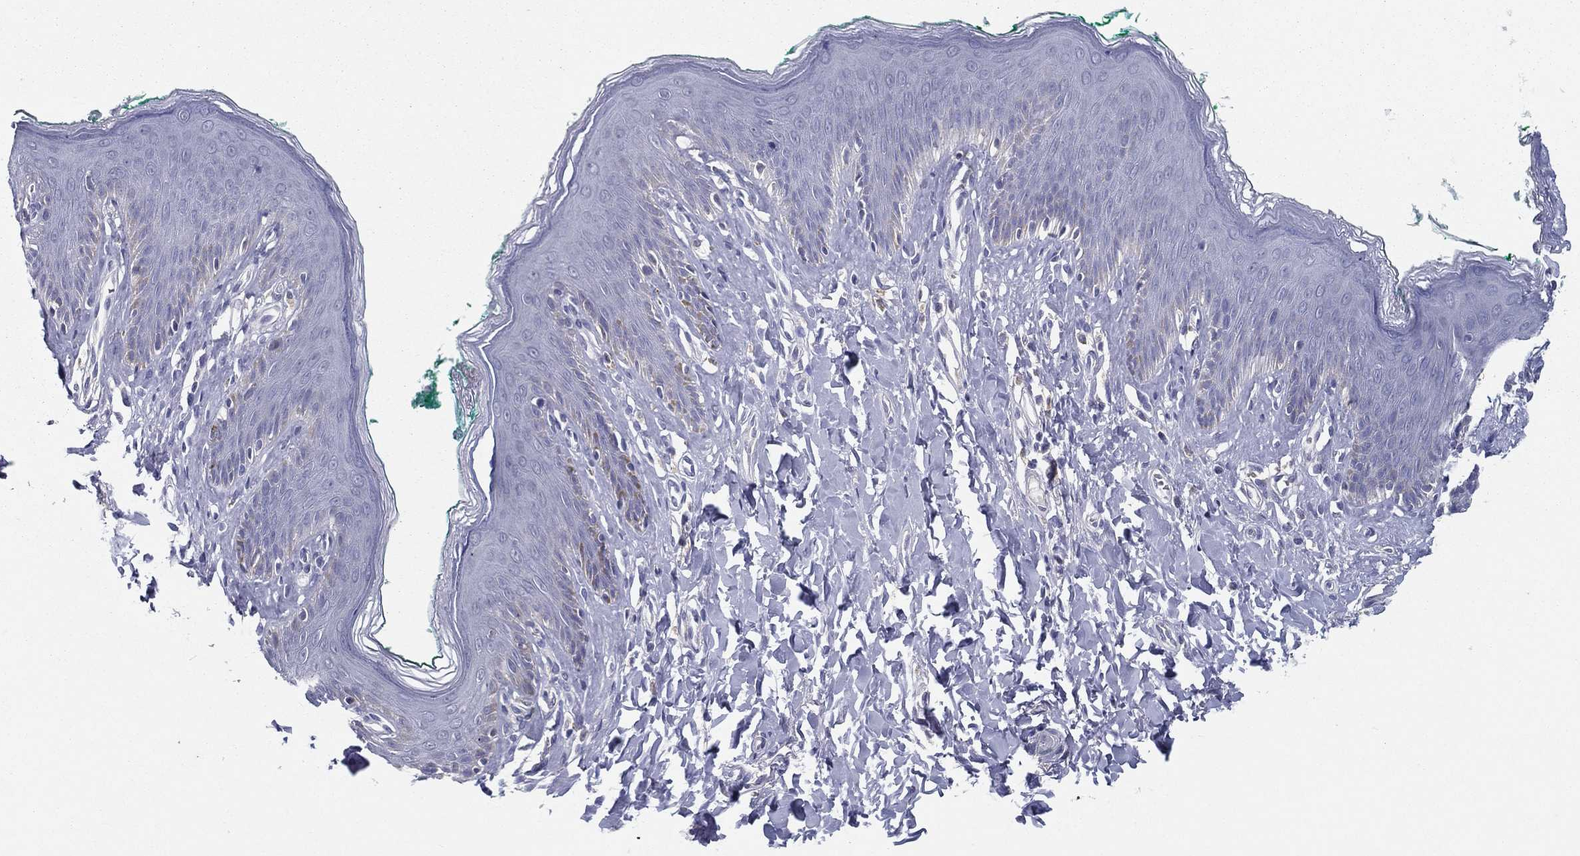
{"staining": {"intensity": "negative", "quantity": "none", "location": "none"}, "tissue": "skin", "cell_type": "Epidermal cells", "image_type": "normal", "snomed": [{"axis": "morphology", "description": "Normal tissue, NOS"}, {"axis": "topography", "description": "Vulva"}], "caption": "Epidermal cells show no significant staining in unremarkable skin.", "gene": "PCSK1", "patient": {"sex": "female", "age": 66}}